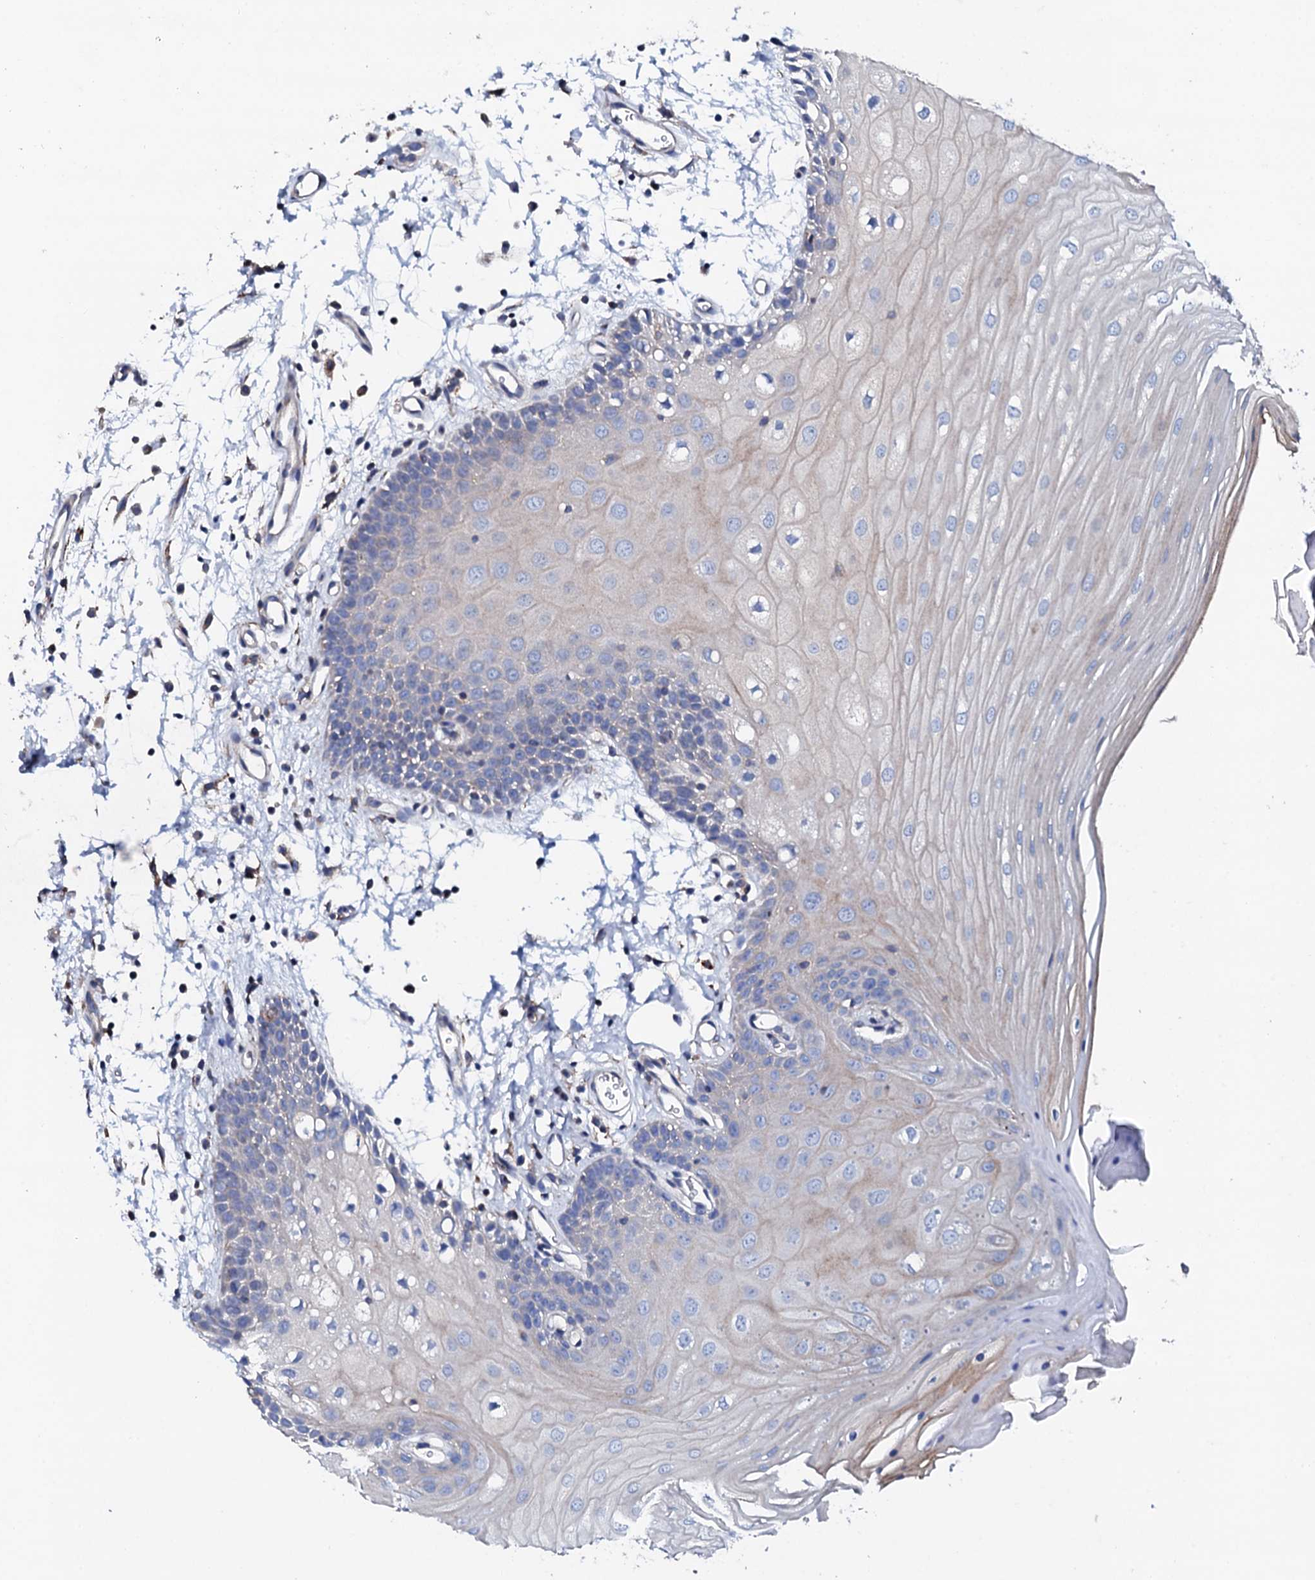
{"staining": {"intensity": "negative", "quantity": "none", "location": "none"}, "tissue": "oral mucosa", "cell_type": "Squamous epithelial cells", "image_type": "normal", "snomed": [{"axis": "morphology", "description": "Normal tissue, NOS"}, {"axis": "topography", "description": "Oral tissue"}, {"axis": "topography", "description": "Tounge, NOS"}], "caption": "The immunohistochemistry (IHC) histopathology image has no significant staining in squamous epithelial cells of oral mucosa. (Immunohistochemistry (ihc), brightfield microscopy, high magnification).", "gene": "KLHL32", "patient": {"sex": "female", "age": 73}}